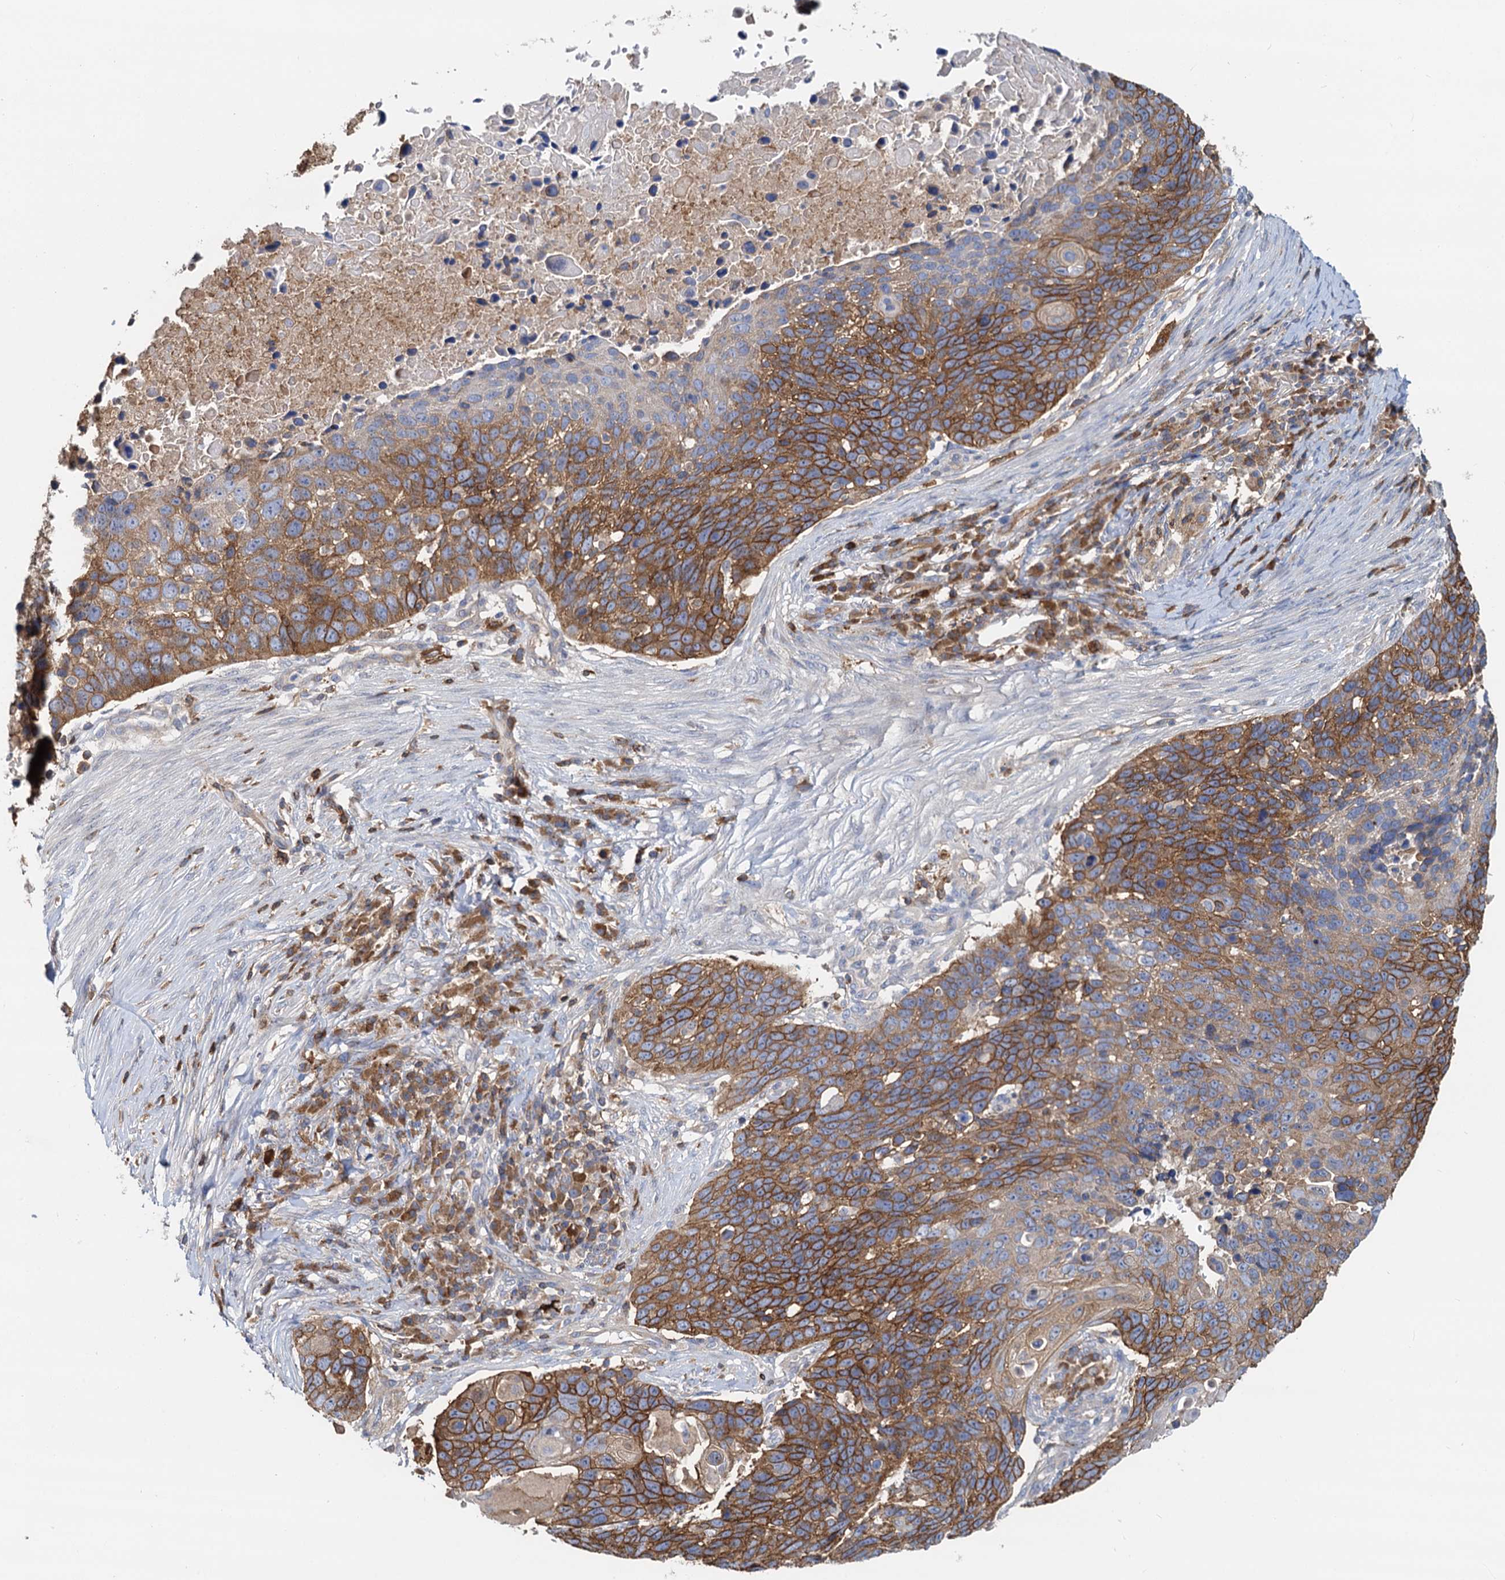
{"staining": {"intensity": "strong", "quantity": ">75%", "location": "cytoplasmic/membranous"}, "tissue": "lung cancer", "cell_type": "Tumor cells", "image_type": "cancer", "snomed": [{"axis": "morphology", "description": "Normal tissue, NOS"}, {"axis": "morphology", "description": "Squamous cell carcinoma, NOS"}, {"axis": "topography", "description": "Lymph node"}, {"axis": "topography", "description": "Lung"}], "caption": "This photomicrograph demonstrates immunohistochemistry (IHC) staining of lung cancer (squamous cell carcinoma), with high strong cytoplasmic/membranous expression in approximately >75% of tumor cells.", "gene": "LNX2", "patient": {"sex": "male", "age": 66}}